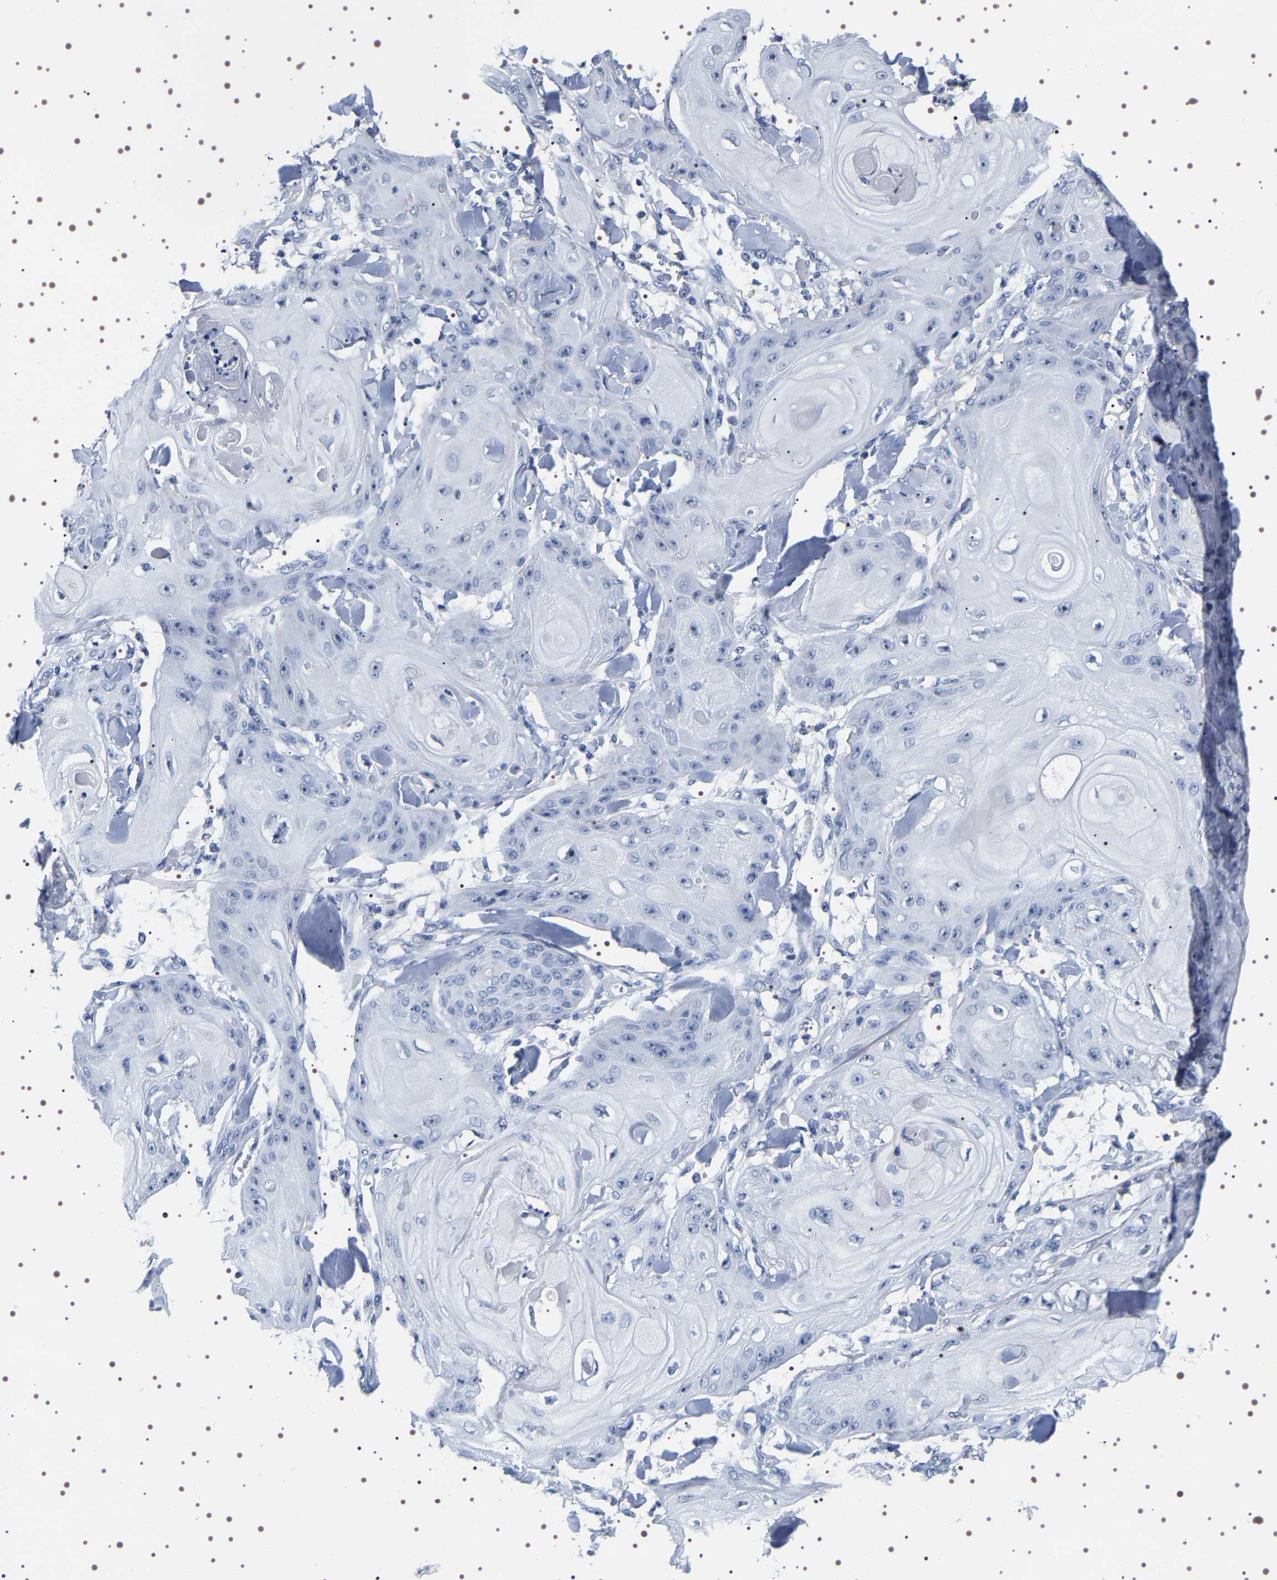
{"staining": {"intensity": "negative", "quantity": "none", "location": "none"}, "tissue": "skin cancer", "cell_type": "Tumor cells", "image_type": "cancer", "snomed": [{"axis": "morphology", "description": "Squamous cell carcinoma, NOS"}, {"axis": "topography", "description": "Skin"}], "caption": "The histopathology image shows no significant expression in tumor cells of skin squamous cell carcinoma.", "gene": "UBQLN3", "patient": {"sex": "male", "age": 74}}